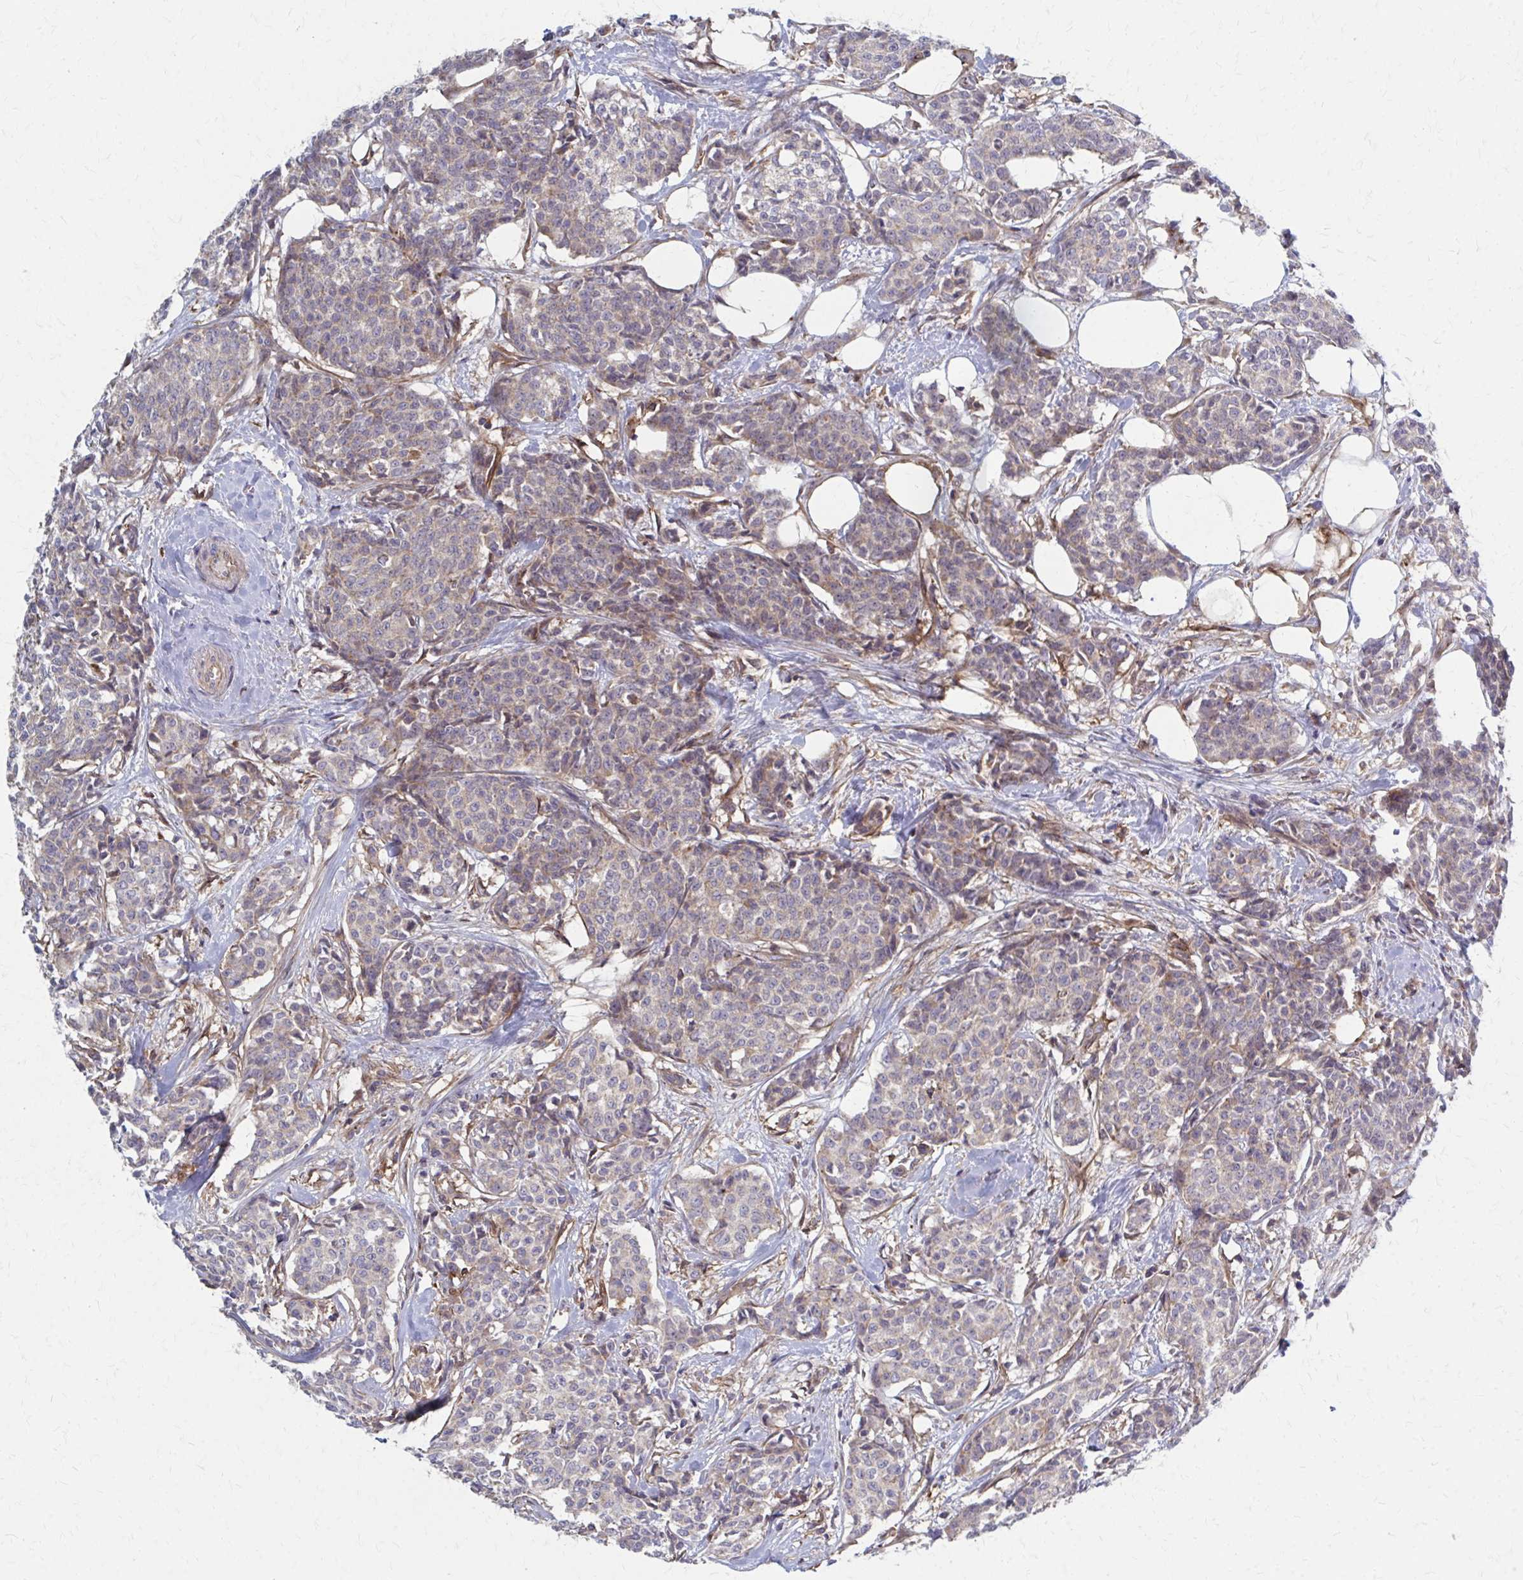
{"staining": {"intensity": "weak", "quantity": "<25%", "location": "cytoplasmic/membranous"}, "tissue": "breast cancer", "cell_type": "Tumor cells", "image_type": "cancer", "snomed": [{"axis": "morphology", "description": "Duct carcinoma"}, {"axis": "topography", "description": "Breast"}], "caption": "Photomicrograph shows no protein expression in tumor cells of breast cancer tissue.", "gene": "MMP14", "patient": {"sex": "female", "age": 91}}